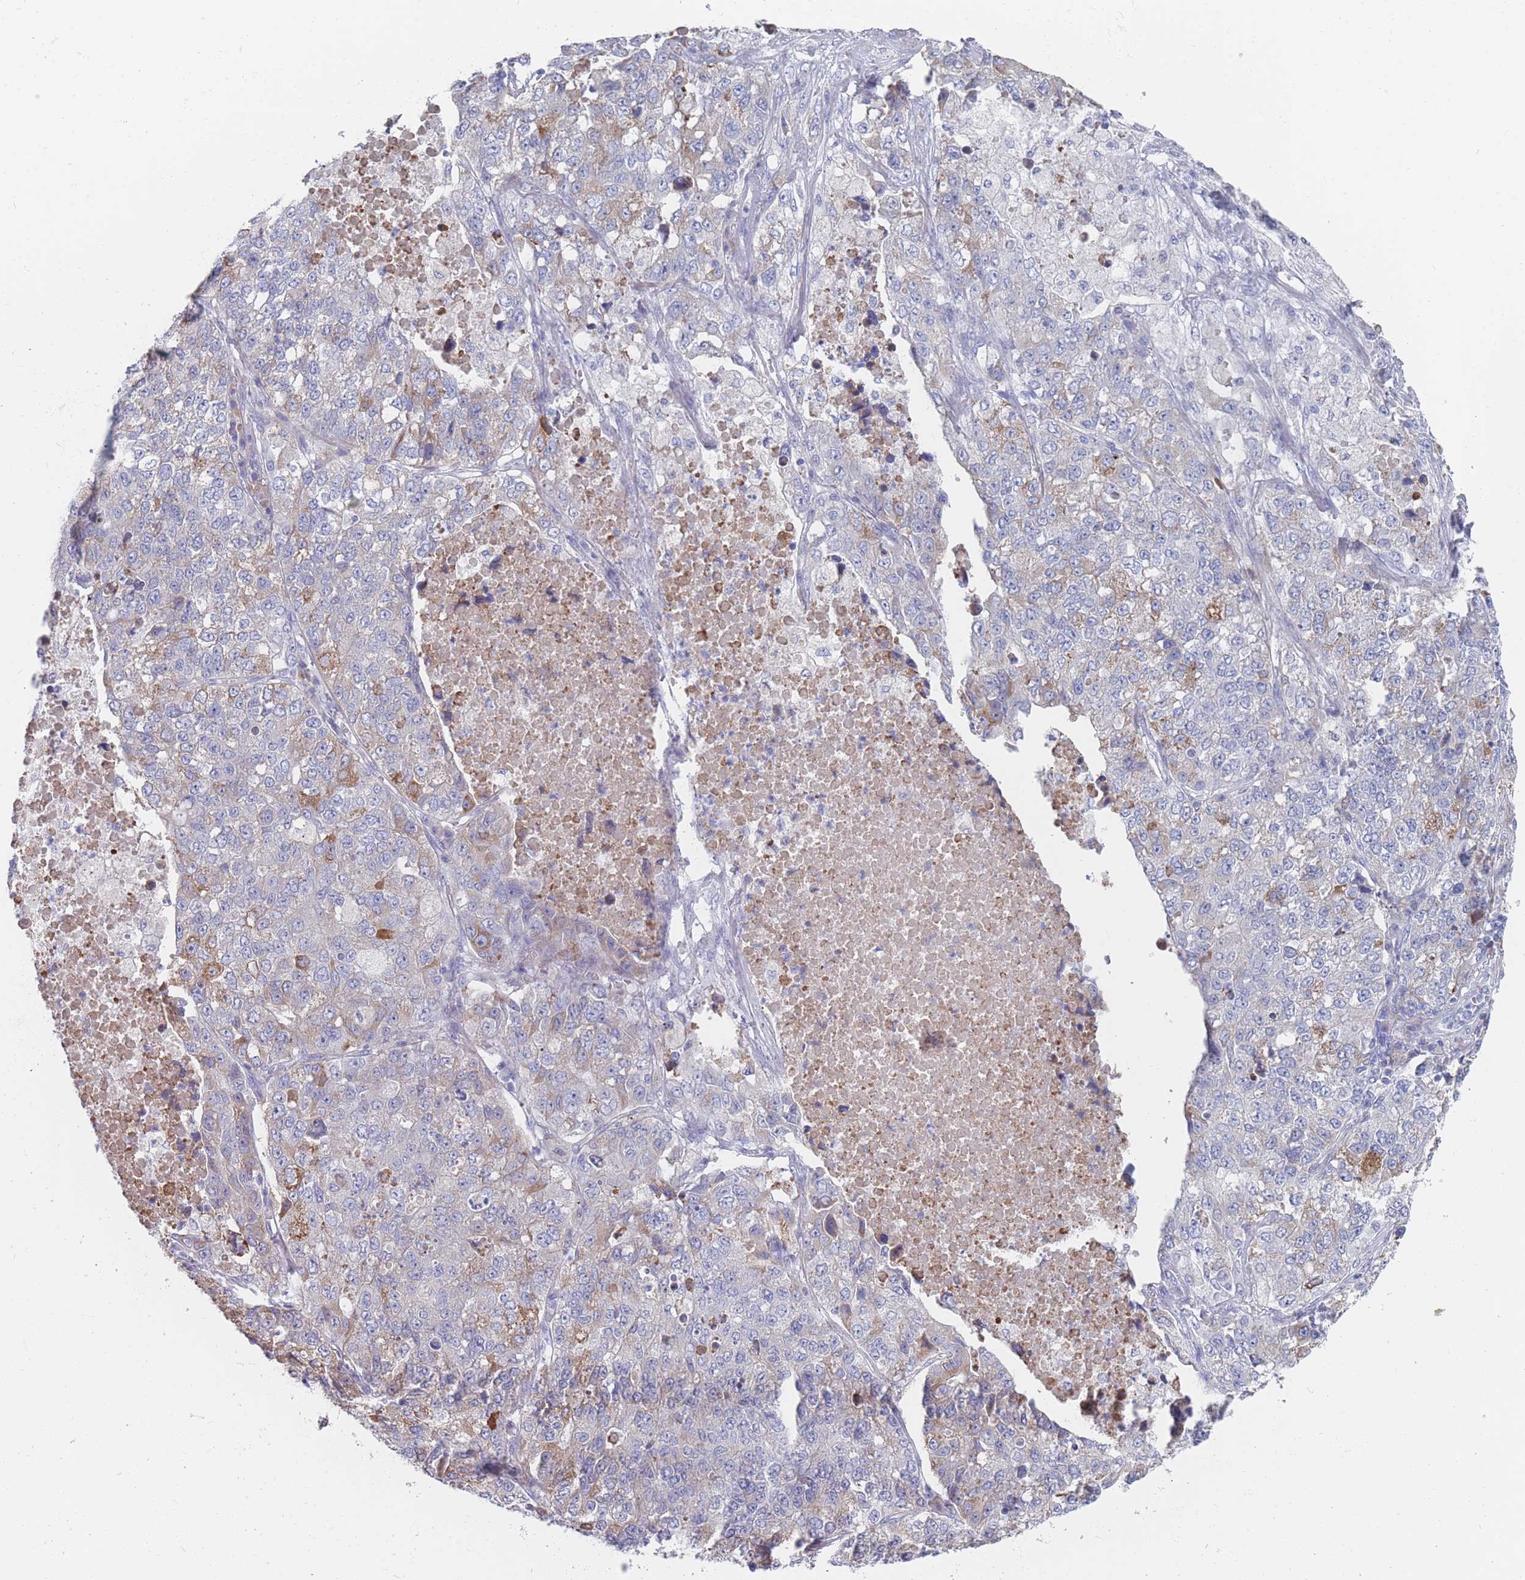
{"staining": {"intensity": "moderate", "quantity": "<25%", "location": "cytoplasmic/membranous"}, "tissue": "lung cancer", "cell_type": "Tumor cells", "image_type": "cancer", "snomed": [{"axis": "morphology", "description": "Adenocarcinoma, NOS"}, {"axis": "topography", "description": "Lung"}], "caption": "Immunohistochemistry (DAB) staining of human lung cancer (adenocarcinoma) reveals moderate cytoplasmic/membranous protein positivity in about <25% of tumor cells. The protein is stained brown, and the nuclei are stained in blue (DAB (3,3'-diaminobenzidine) IHC with brightfield microscopy, high magnification).", "gene": "ST8SIA5", "patient": {"sex": "male", "age": 49}}